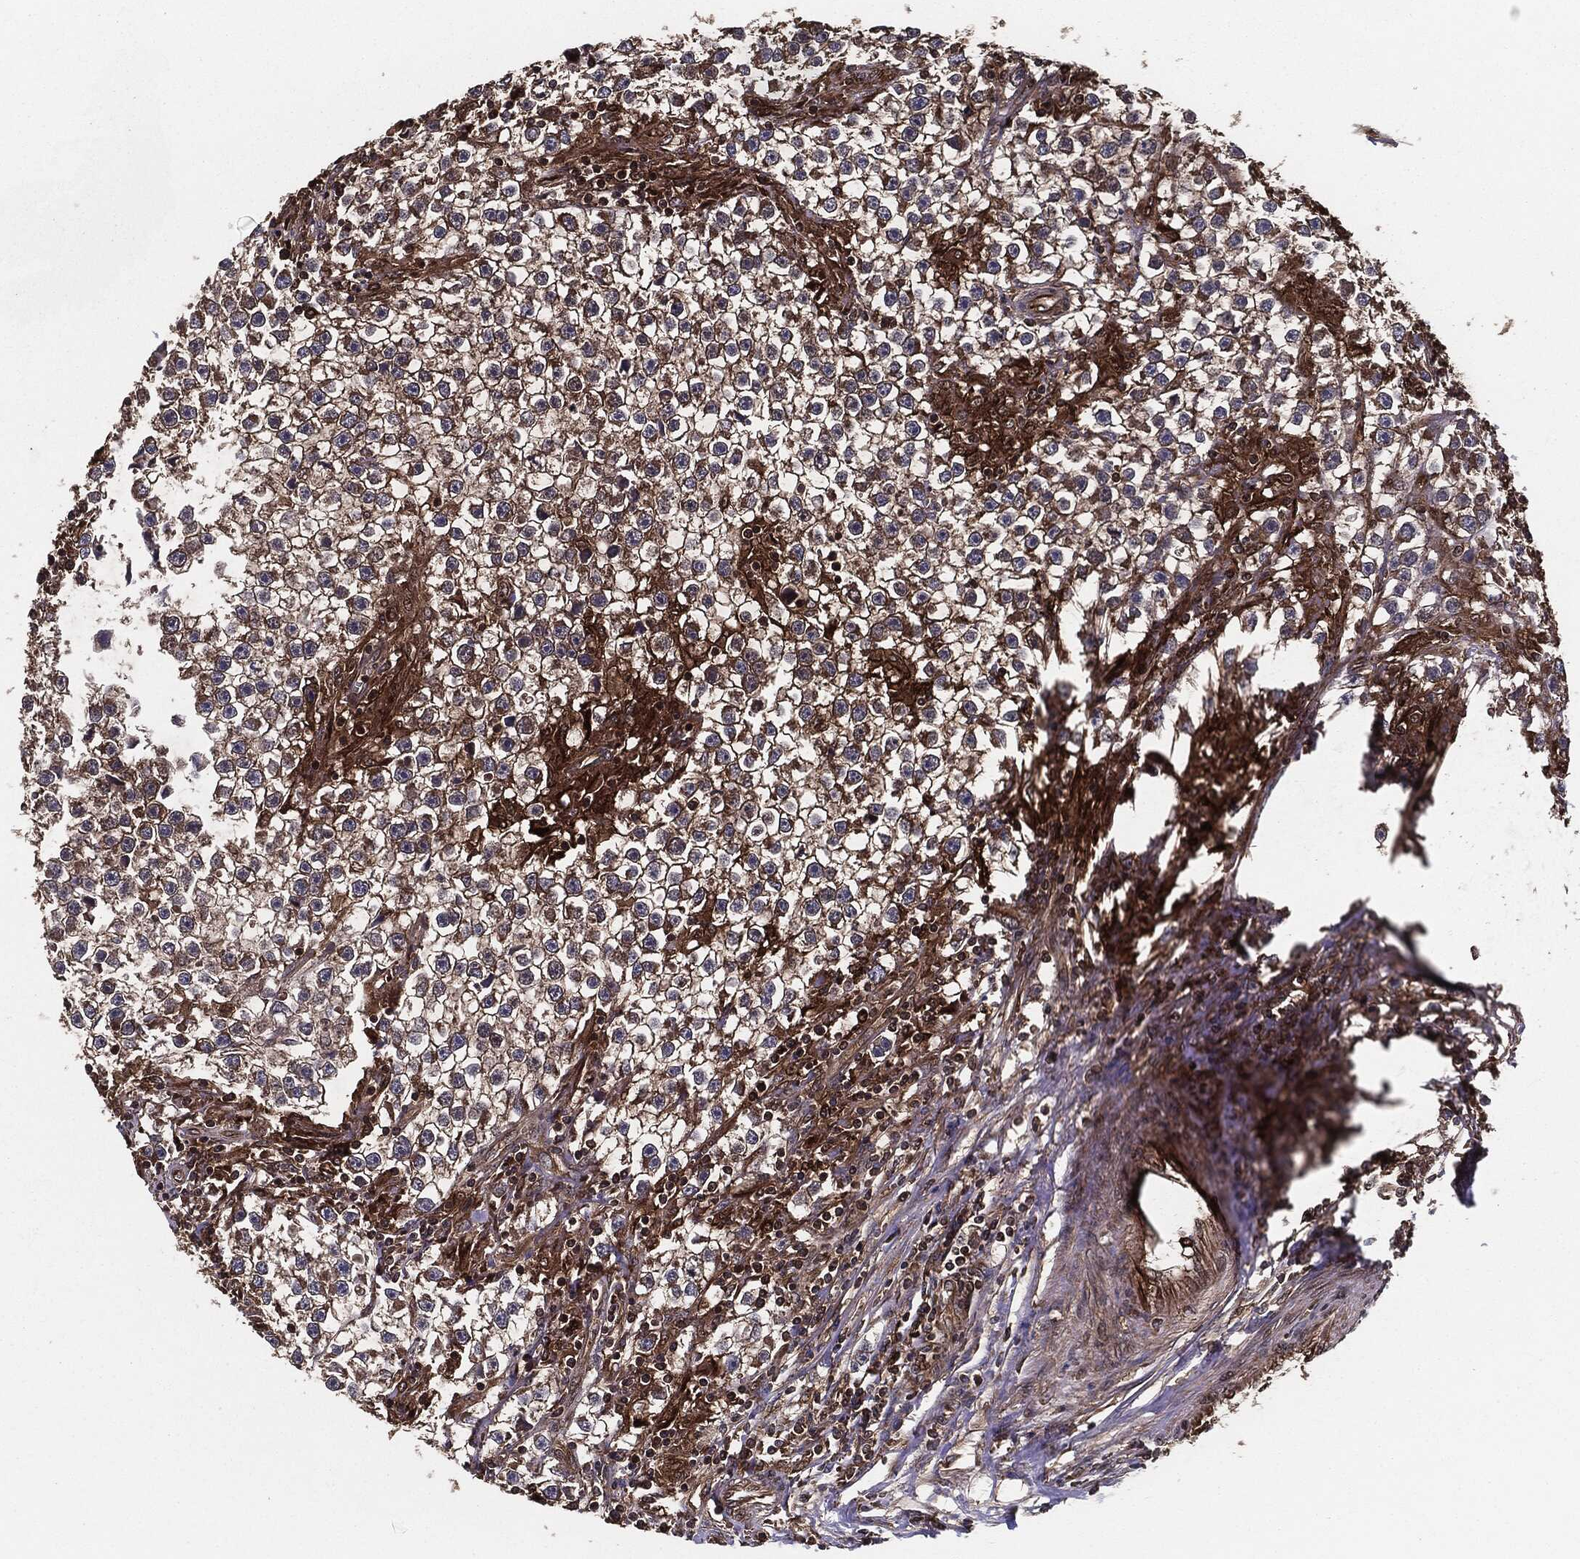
{"staining": {"intensity": "moderate", "quantity": "25%-75%", "location": "cytoplasmic/membranous"}, "tissue": "testis cancer", "cell_type": "Tumor cells", "image_type": "cancer", "snomed": [{"axis": "morphology", "description": "Seminoma, NOS"}, {"axis": "topography", "description": "Testis"}], "caption": "Immunohistochemical staining of testis cancer (seminoma) displays medium levels of moderate cytoplasmic/membranous expression in about 25%-75% of tumor cells. (Stains: DAB (3,3'-diaminobenzidine) in brown, nuclei in blue, Microscopy: brightfield microscopy at high magnification).", "gene": "RAP1GDS1", "patient": {"sex": "male", "age": 59}}